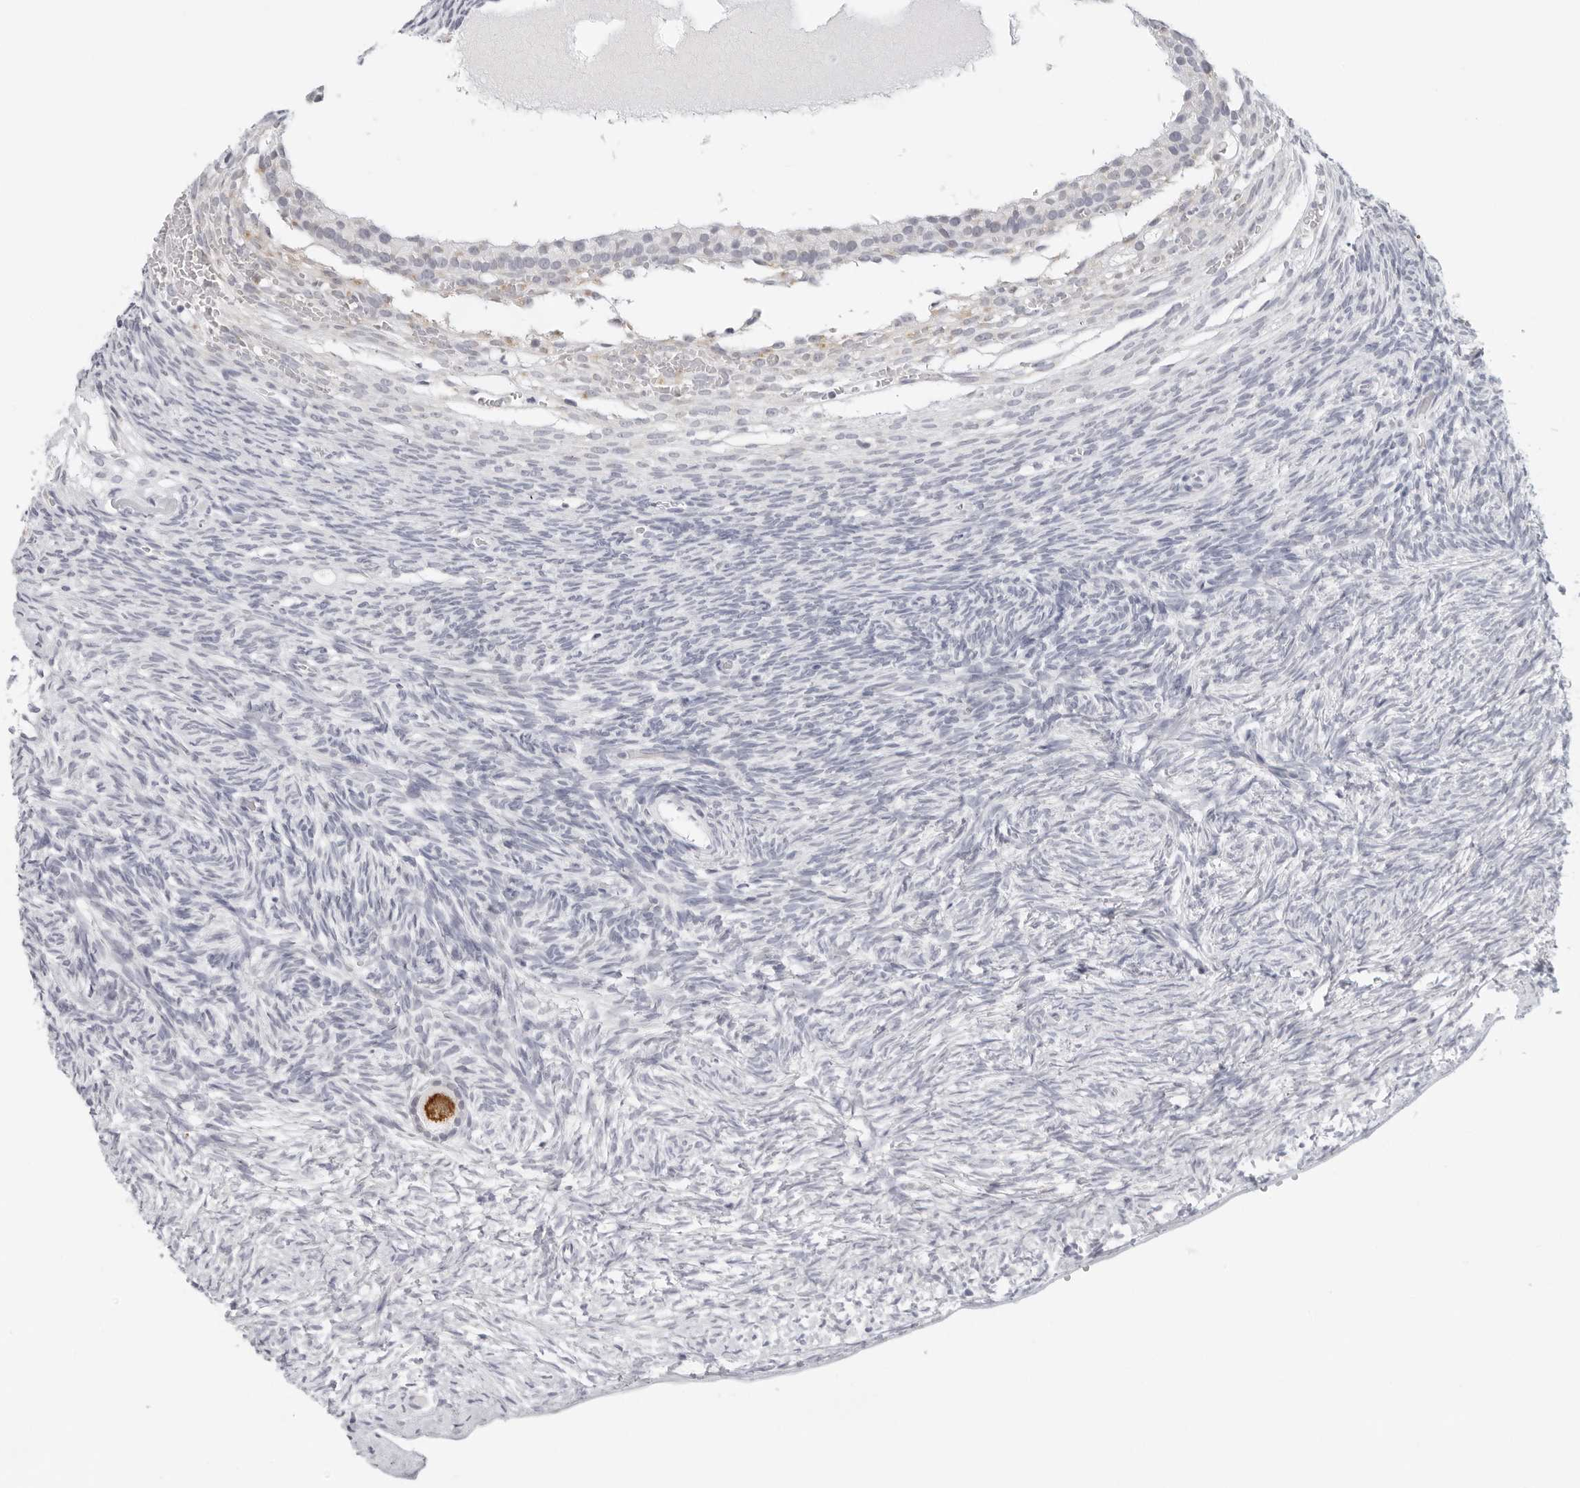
{"staining": {"intensity": "strong", "quantity": ">75%", "location": "cytoplasmic/membranous"}, "tissue": "ovary", "cell_type": "Follicle cells", "image_type": "normal", "snomed": [{"axis": "morphology", "description": "Normal tissue, NOS"}, {"axis": "topography", "description": "Ovary"}], "caption": "Protein expression analysis of normal human ovary reveals strong cytoplasmic/membranous positivity in approximately >75% of follicle cells.", "gene": "CIART", "patient": {"sex": "female", "age": 34}}